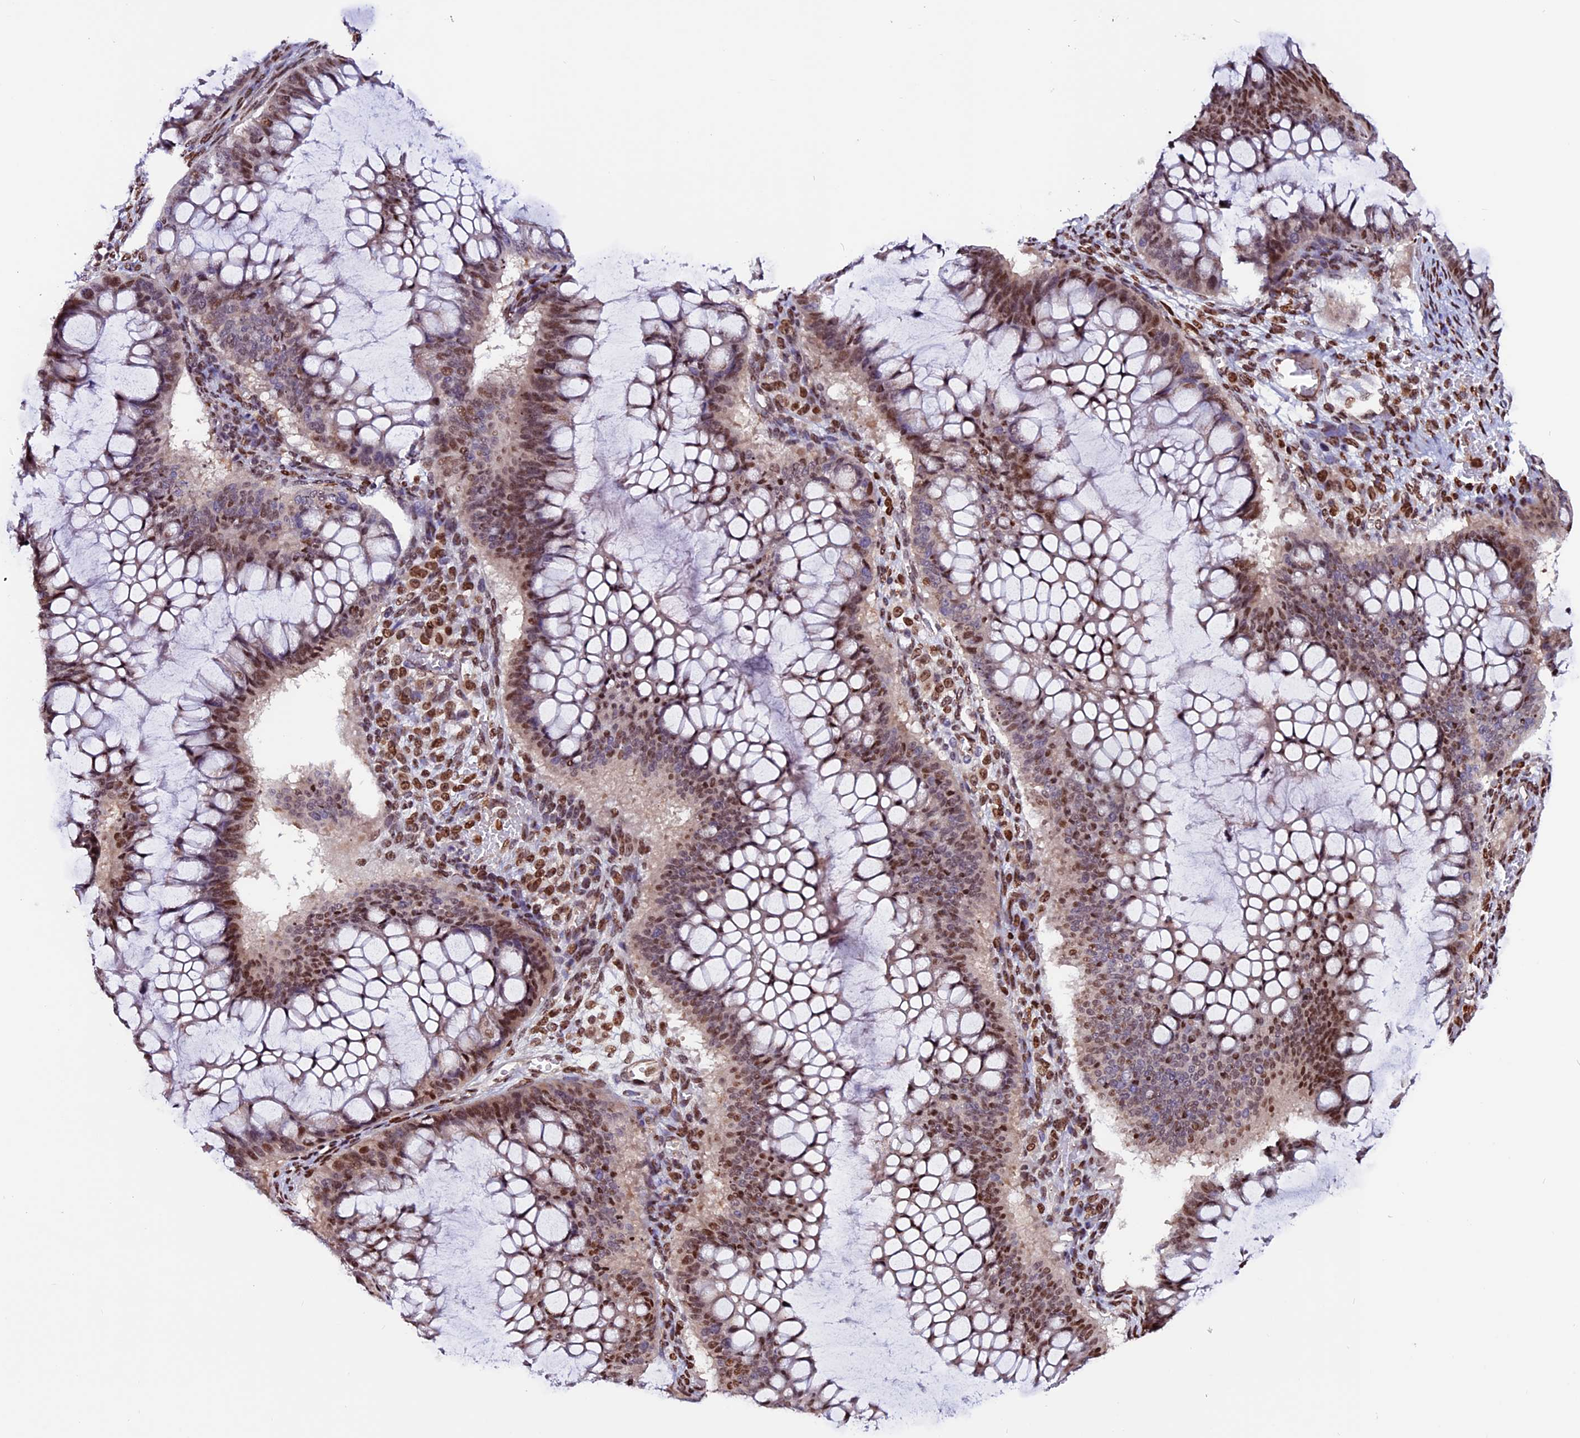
{"staining": {"intensity": "moderate", "quantity": ">75%", "location": "nuclear"}, "tissue": "ovarian cancer", "cell_type": "Tumor cells", "image_type": "cancer", "snomed": [{"axis": "morphology", "description": "Cystadenocarcinoma, mucinous, NOS"}, {"axis": "topography", "description": "Ovary"}], "caption": "High-magnification brightfield microscopy of mucinous cystadenocarcinoma (ovarian) stained with DAB (brown) and counterstained with hematoxylin (blue). tumor cells exhibit moderate nuclear positivity is present in approximately>75% of cells.", "gene": "RINL", "patient": {"sex": "female", "age": 73}}